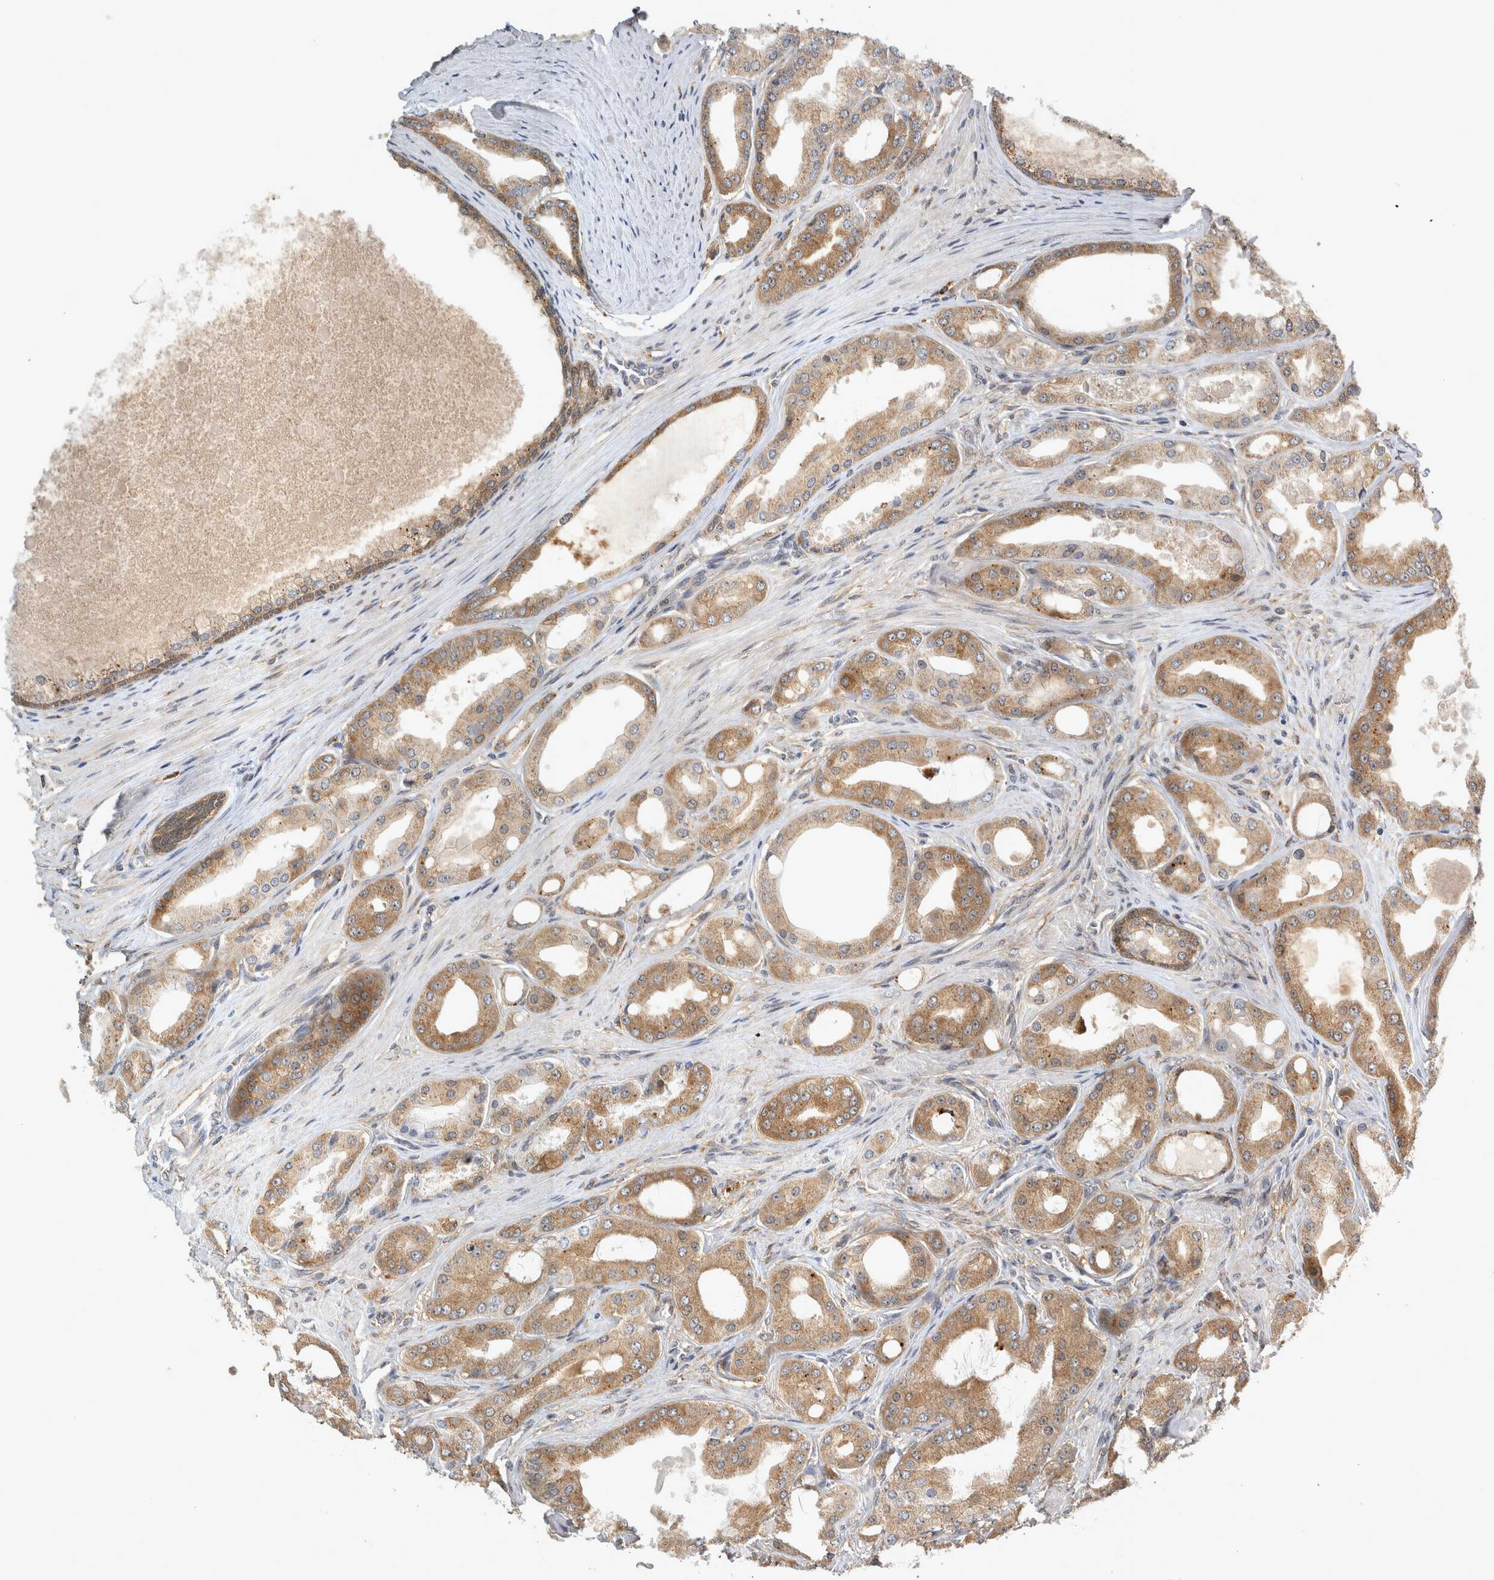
{"staining": {"intensity": "moderate", "quantity": ">75%", "location": "cytoplasmic/membranous"}, "tissue": "prostate cancer", "cell_type": "Tumor cells", "image_type": "cancer", "snomed": [{"axis": "morphology", "description": "Adenocarcinoma, High grade"}, {"axis": "topography", "description": "Prostate"}], "caption": "IHC of prostate cancer shows medium levels of moderate cytoplasmic/membranous positivity in about >75% of tumor cells. The staining was performed using DAB to visualize the protein expression in brown, while the nuclei were stained in blue with hematoxylin (Magnification: 20x).", "gene": "TRMT61B", "patient": {"sex": "male", "age": 60}}